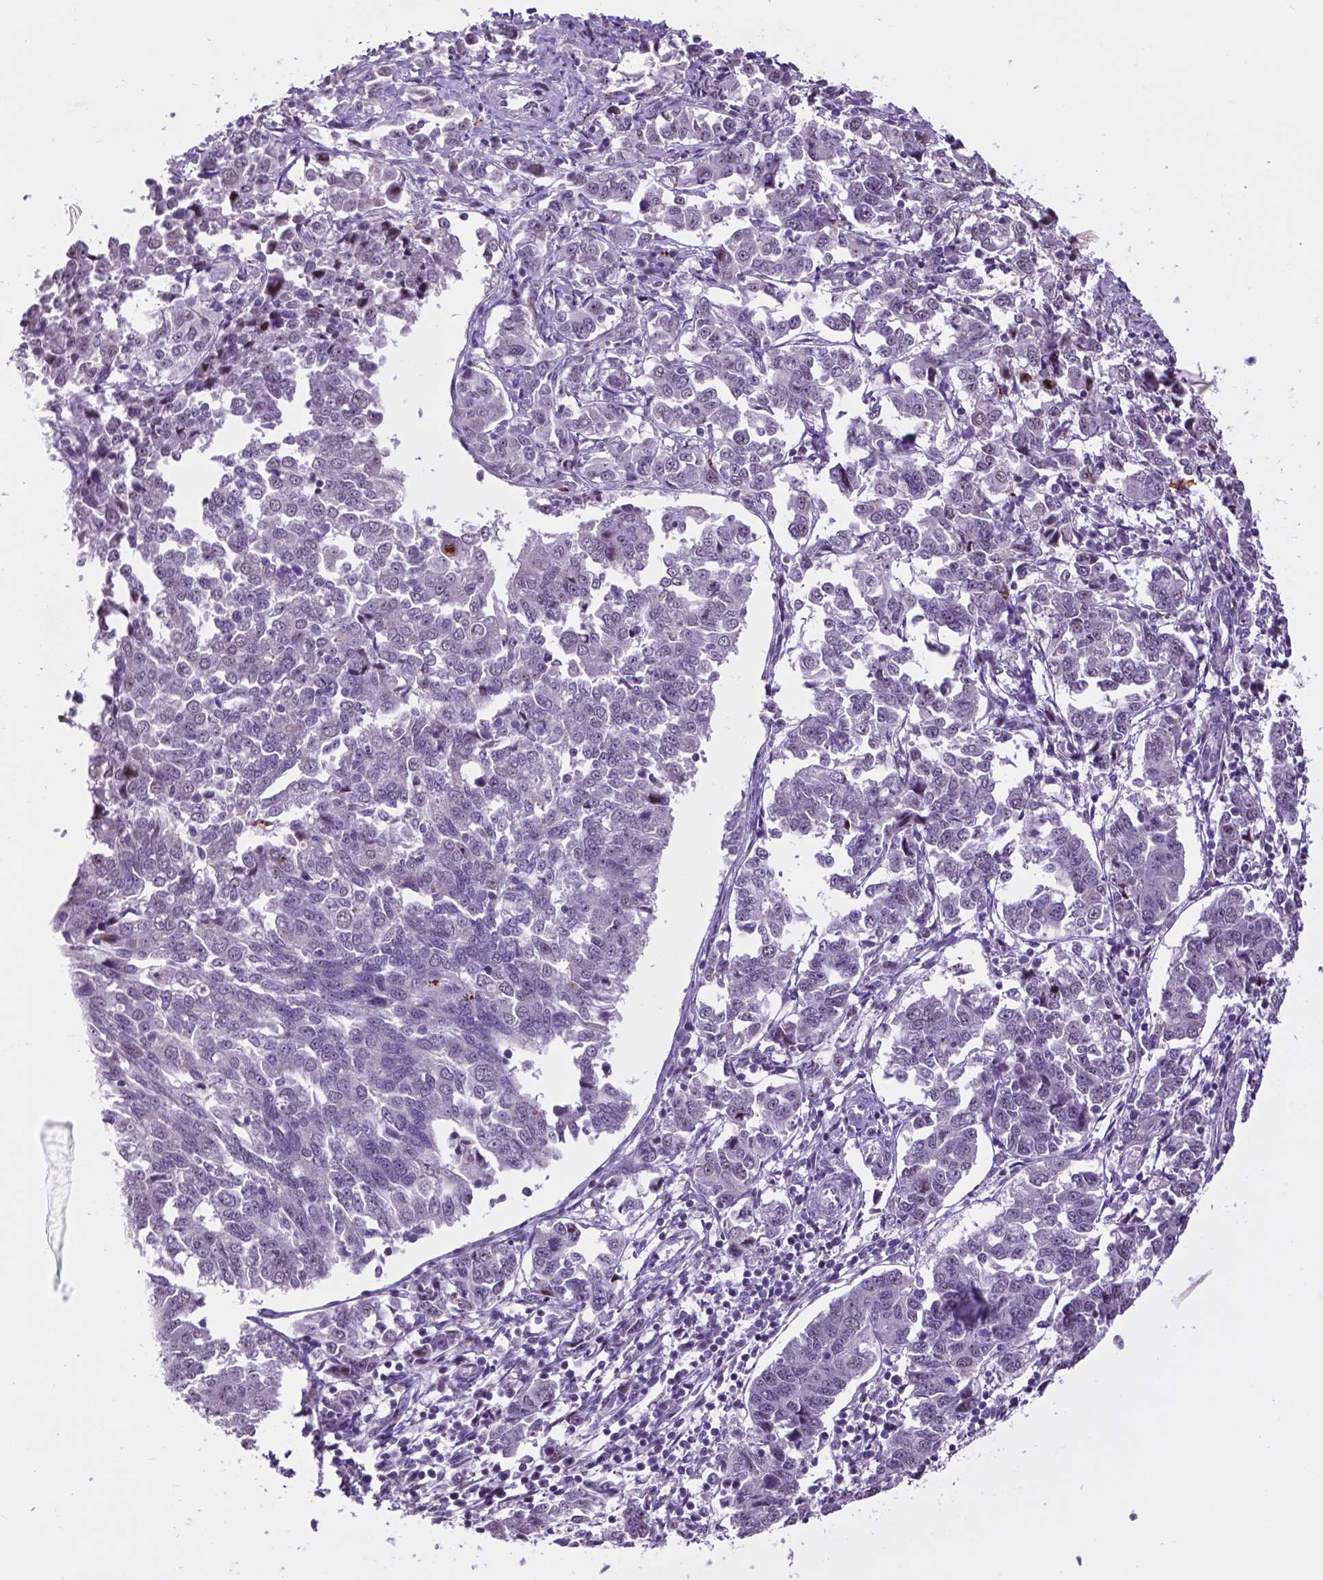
{"staining": {"intensity": "negative", "quantity": "none", "location": "none"}, "tissue": "endometrial cancer", "cell_type": "Tumor cells", "image_type": "cancer", "snomed": [{"axis": "morphology", "description": "Adenocarcinoma, NOS"}, {"axis": "topography", "description": "Endometrium"}], "caption": "An immunohistochemistry image of endometrial cancer is shown. There is no staining in tumor cells of endometrial cancer.", "gene": "SMAD3", "patient": {"sex": "female", "age": 43}}